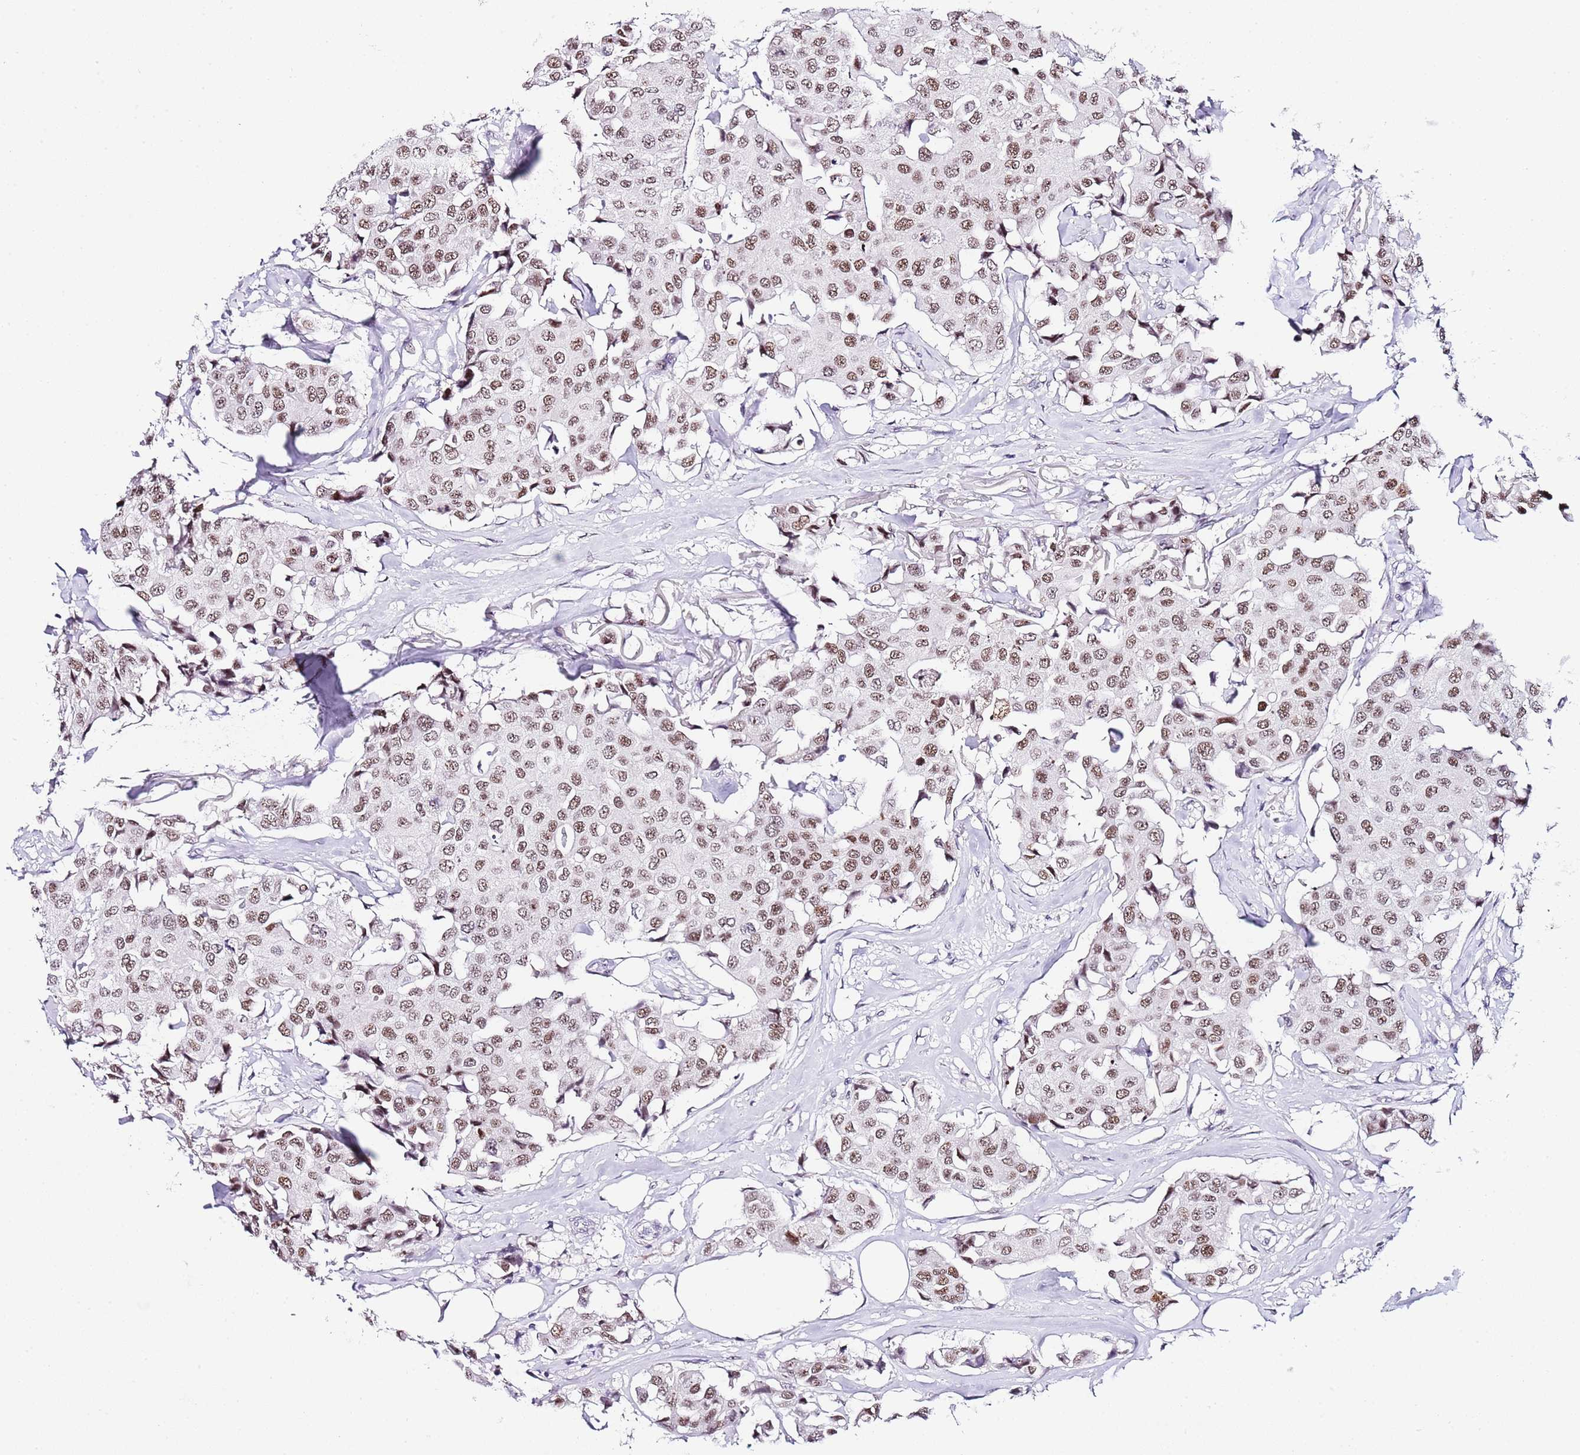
{"staining": {"intensity": "moderate", "quantity": ">75%", "location": "nuclear"}, "tissue": "breast cancer", "cell_type": "Tumor cells", "image_type": "cancer", "snomed": [{"axis": "morphology", "description": "Duct carcinoma"}, {"axis": "topography", "description": "Breast"}], "caption": "Human breast cancer (infiltrating ductal carcinoma) stained for a protein (brown) displays moderate nuclear positive staining in about >75% of tumor cells.", "gene": "NOP56", "patient": {"sex": "female", "age": 80}}